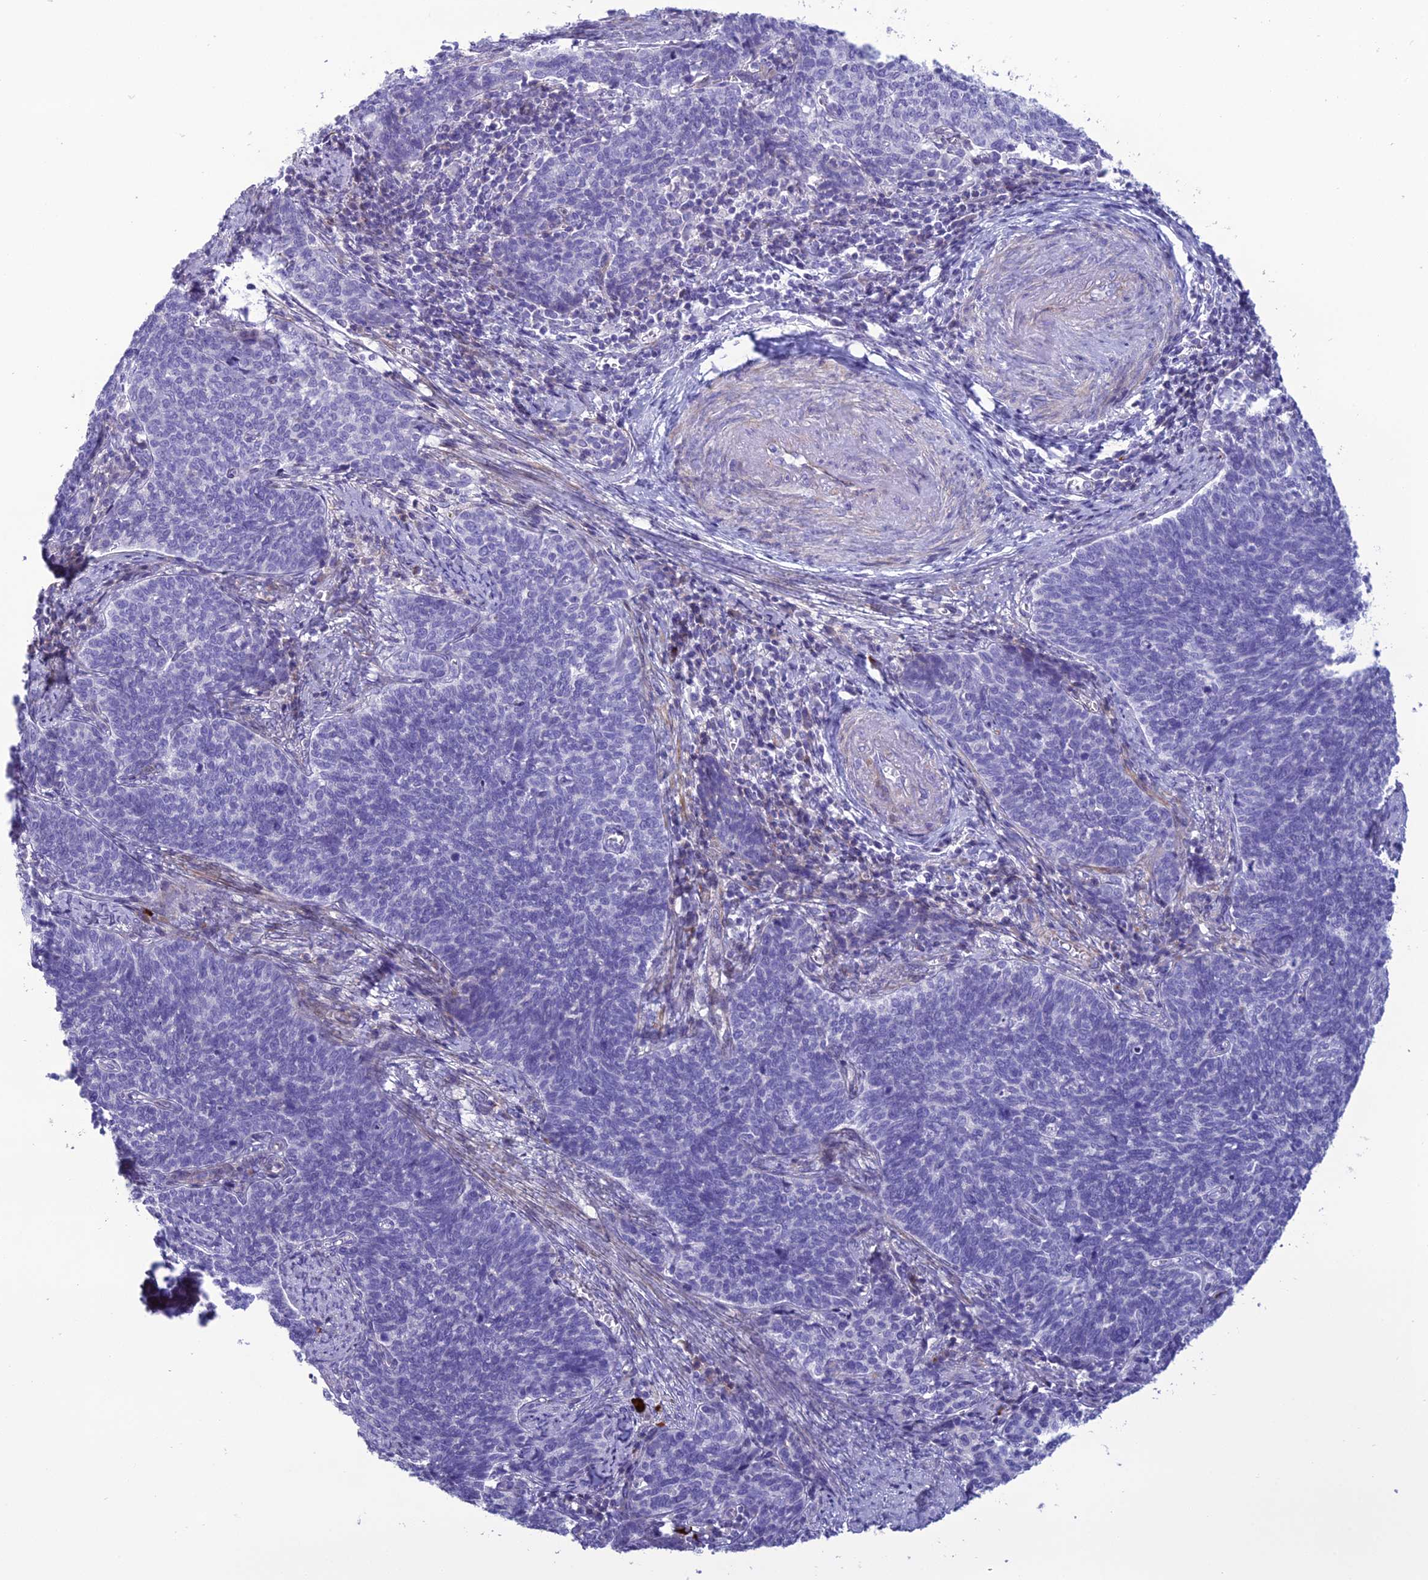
{"staining": {"intensity": "negative", "quantity": "none", "location": "none"}, "tissue": "cervical cancer", "cell_type": "Tumor cells", "image_type": "cancer", "snomed": [{"axis": "morphology", "description": "Squamous cell carcinoma, NOS"}, {"axis": "topography", "description": "Cervix"}], "caption": "Protein analysis of cervical squamous cell carcinoma reveals no significant expression in tumor cells. (Stains: DAB immunohistochemistry (IHC) with hematoxylin counter stain, Microscopy: brightfield microscopy at high magnification).", "gene": "OR56B1", "patient": {"sex": "female", "age": 39}}